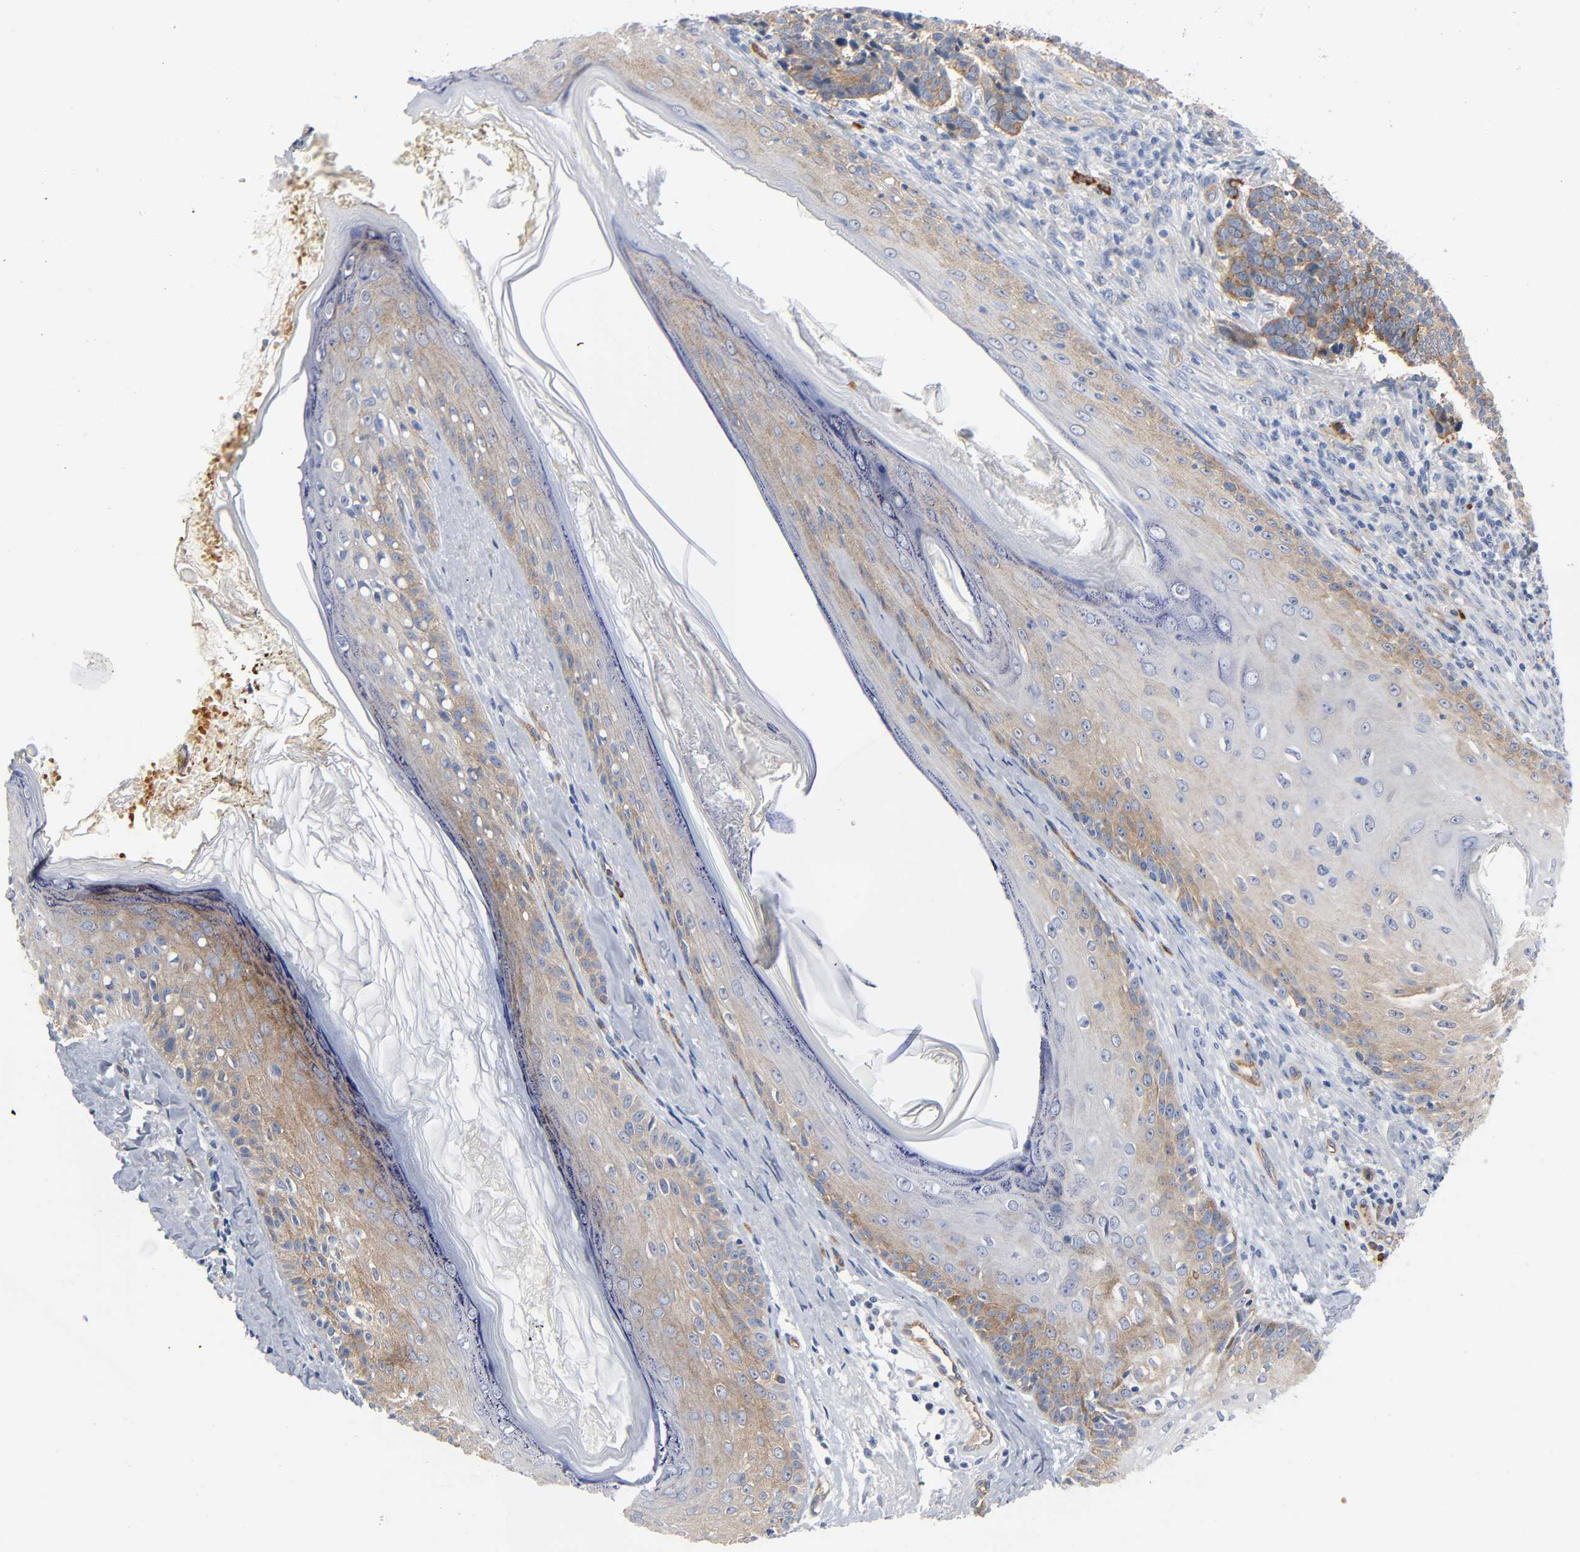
{"staining": {"intensity": "moderate", "quantity": ">75%", "location": "cytoplasmic/membranous"}, "tissue": "skin cancer", "cell_type": "Tumor cells", "image_type": "cancer", "snomed": [{"axis": "morphology", "description": "Basal cell carcinoma"}, {"axis": "topography", "description": "Skin"}], "caption": "The image exhibits immunohistochemical staining of skin cancer (basal cell carcinoma). There is moderate cytoplasmic/membranous positivity is present in approximately >75% of tumor cells.", "gene": "CD2AP", "patient": {"sex": "male", "age": 84}}